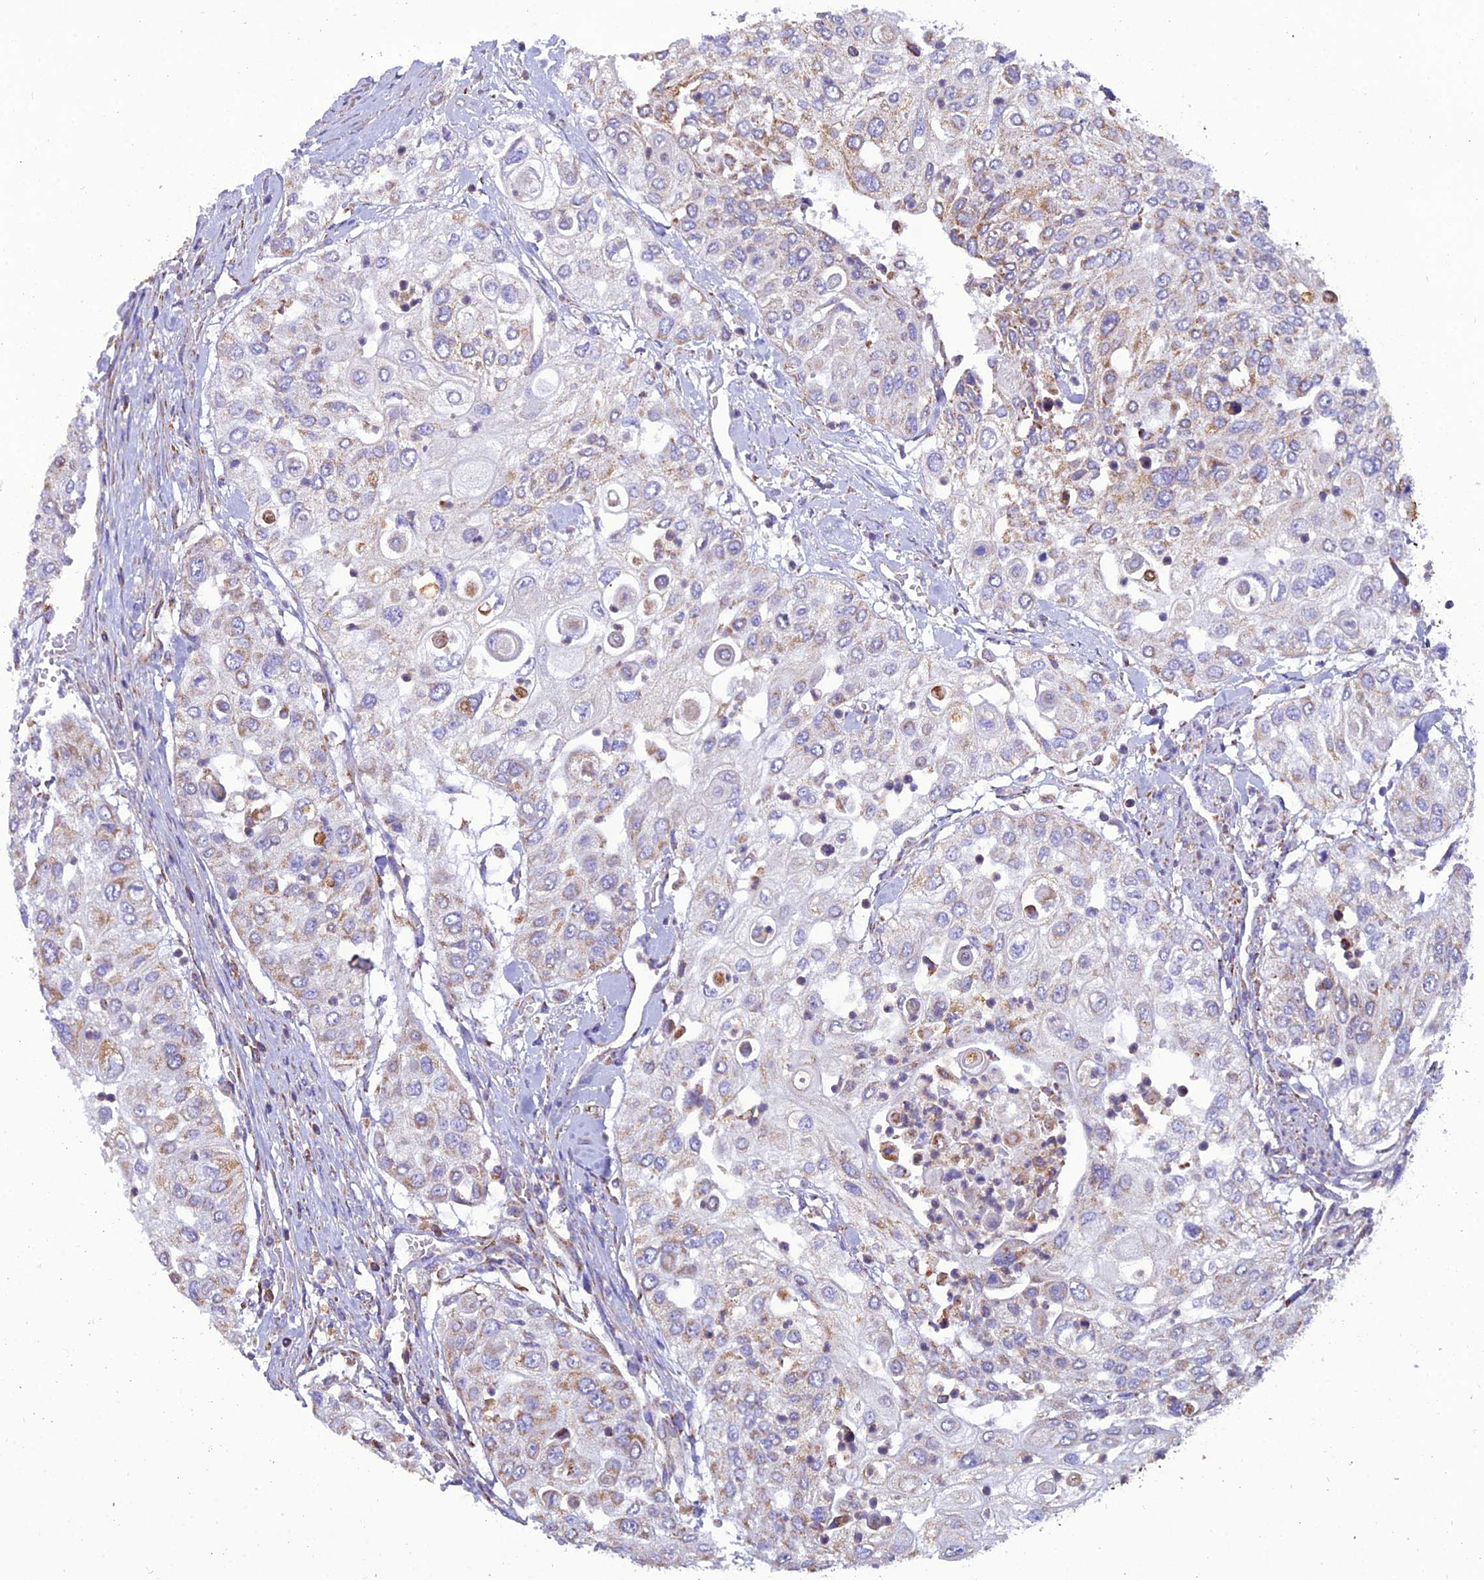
{"staining": {"intensity": "moderate", "quantity": "<25%", "location": "cytoplasmic/membranous"}, "tissue": "urothelial cancer", "cell_type": "Tumor cells", "image_type": "cancer", "snomed": [{"axis": "morphology", "description": "Urothelial carcinoma, High grade"}, {"axis": "topography", "description": "Urinary bladder"}], "caption": "Protein staining of urothelial cancer tissue displays moderate cytoplasmic/membranous positivity in approximately <25% of tumor cells. Nuclei are stained in blue.", "gene": "GPD1", "patient": {"sex": "female", "age": 79}}